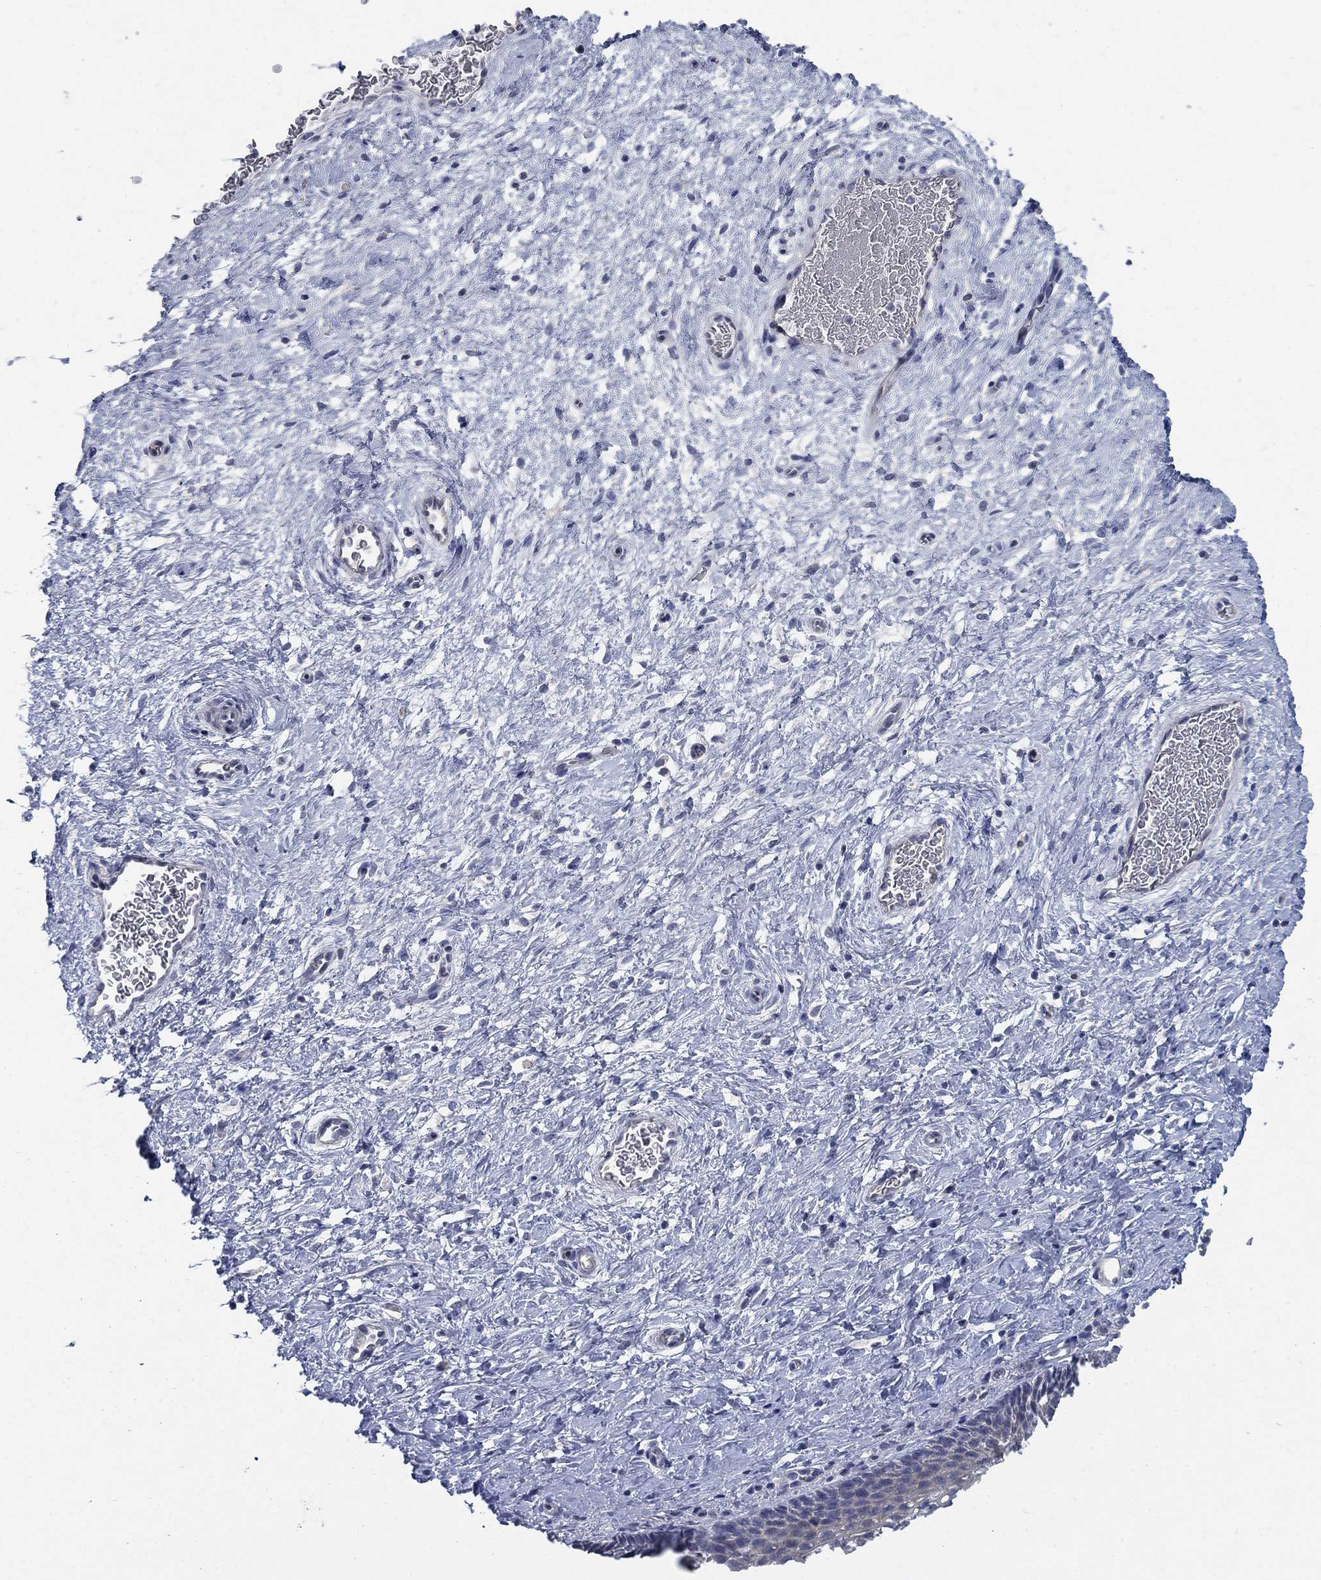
{"staining": {"intensity": "negative", "quantity": "none", "location": "none"}, "tissue": "cervix", "cell_type": "Glandular cells", "image_type": "normal", "snomed": [{"axis": "morphology", "description": "Normal tissue, NOS"}, {"axis": "topography", "description": "Cervix"}], "caption": "Immunohistochemistry (IHC) image of benign cervix: human cervix stained with DAB exhibits no significant protein expression in glandular cells.", "gene": "DNER", "patient": {"sex": "female", "age": 34}}